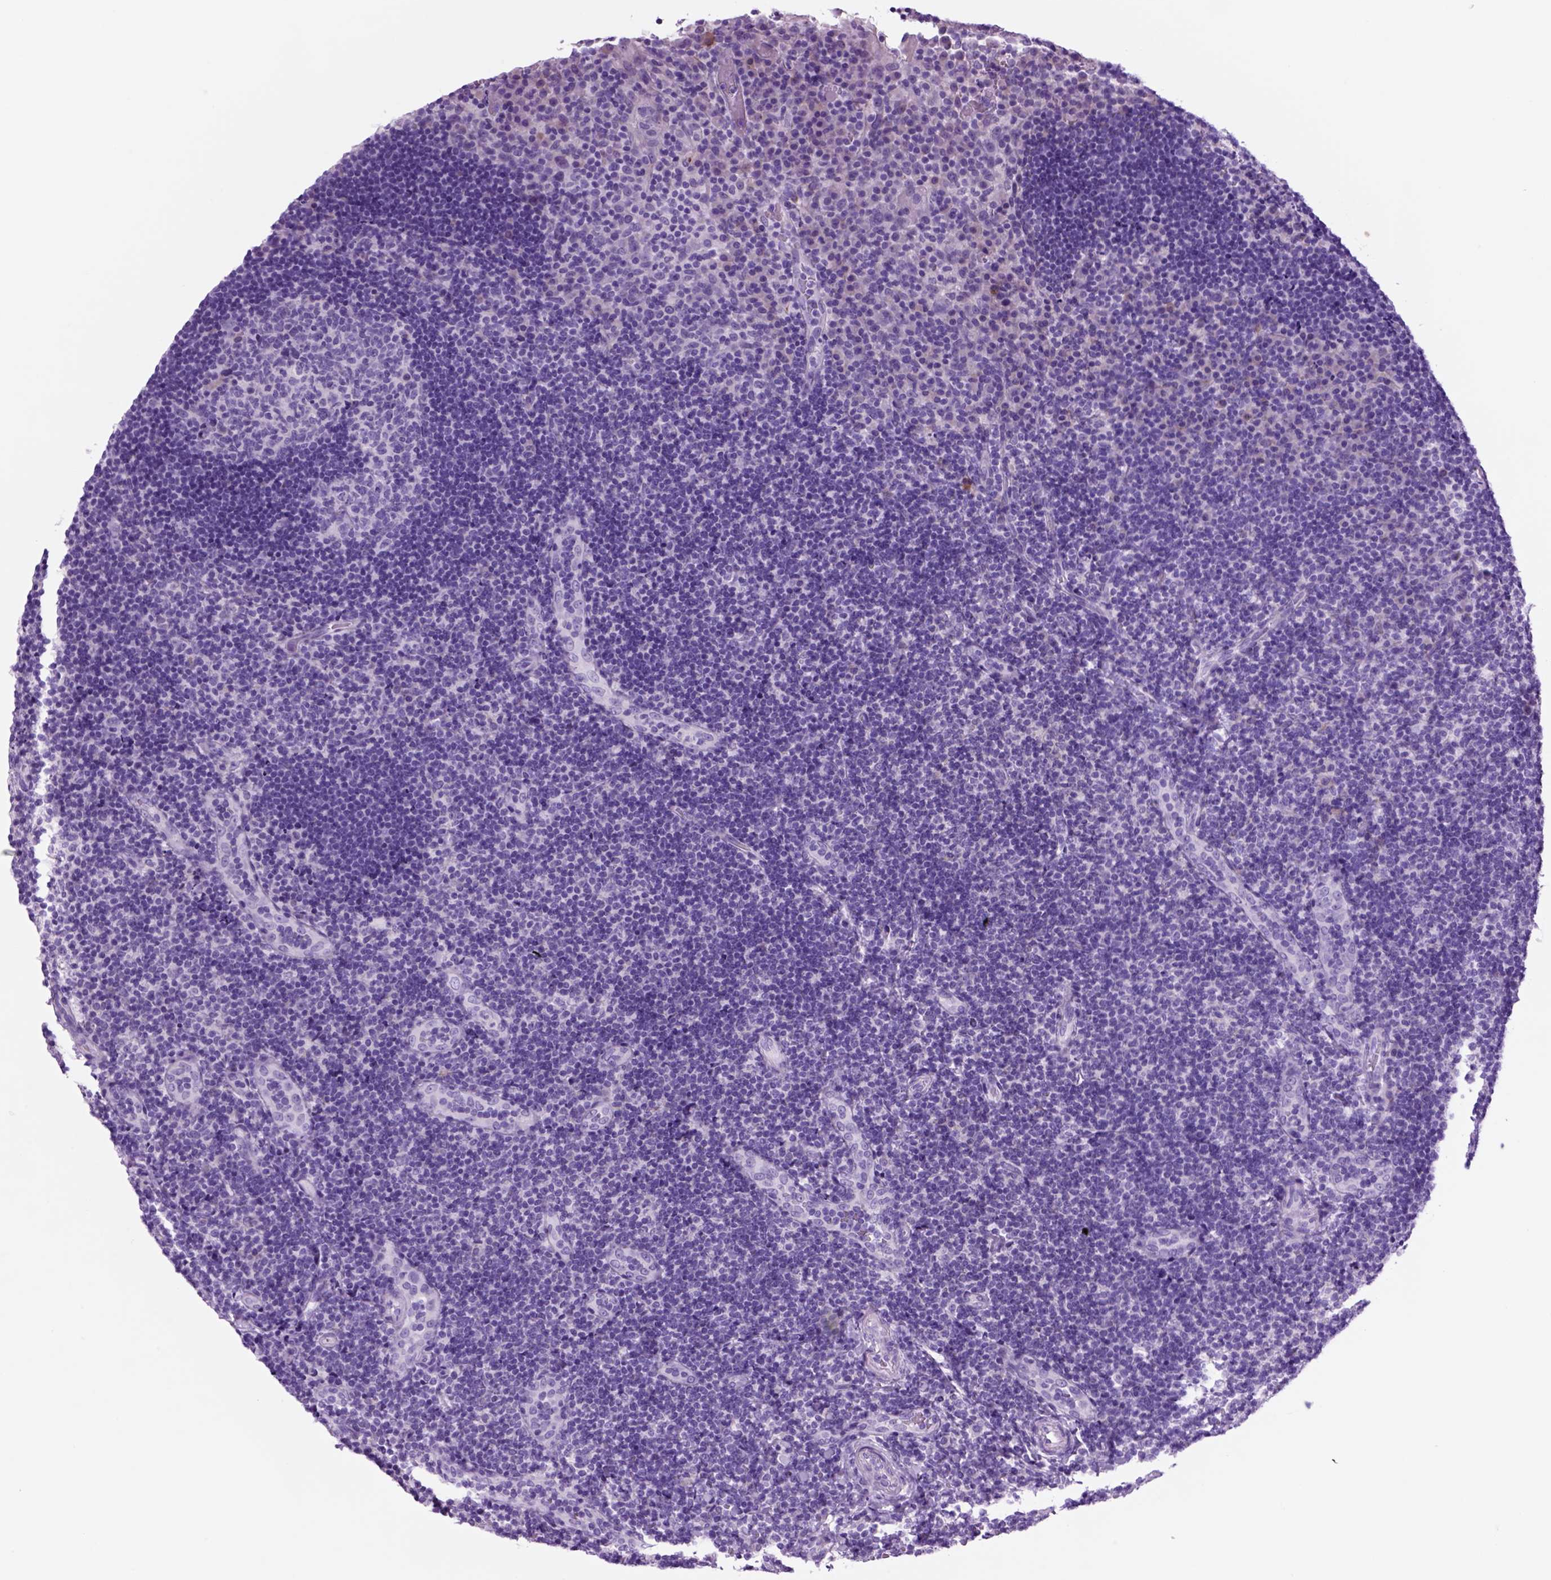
{"staining": {"intensity": "negative", "quantity": "none", "location": "none"}, "tissue": "tonsil", "cell_type": "Germinal center cells", "image_type": "normal", "snomed": [{"axis": "morphology", "description": "Normal tissue, NOS"}, {"axis": "topography", "description": "Tonsil"}], "caption": "DAB (3,3'-diaminobenzidine) immunohistochemical staining of benign human tonsil demonstrates no significant expression in germinal center cells.", "gene": "HHIPL2", "patient": {"sex": "male", "age": 17}}